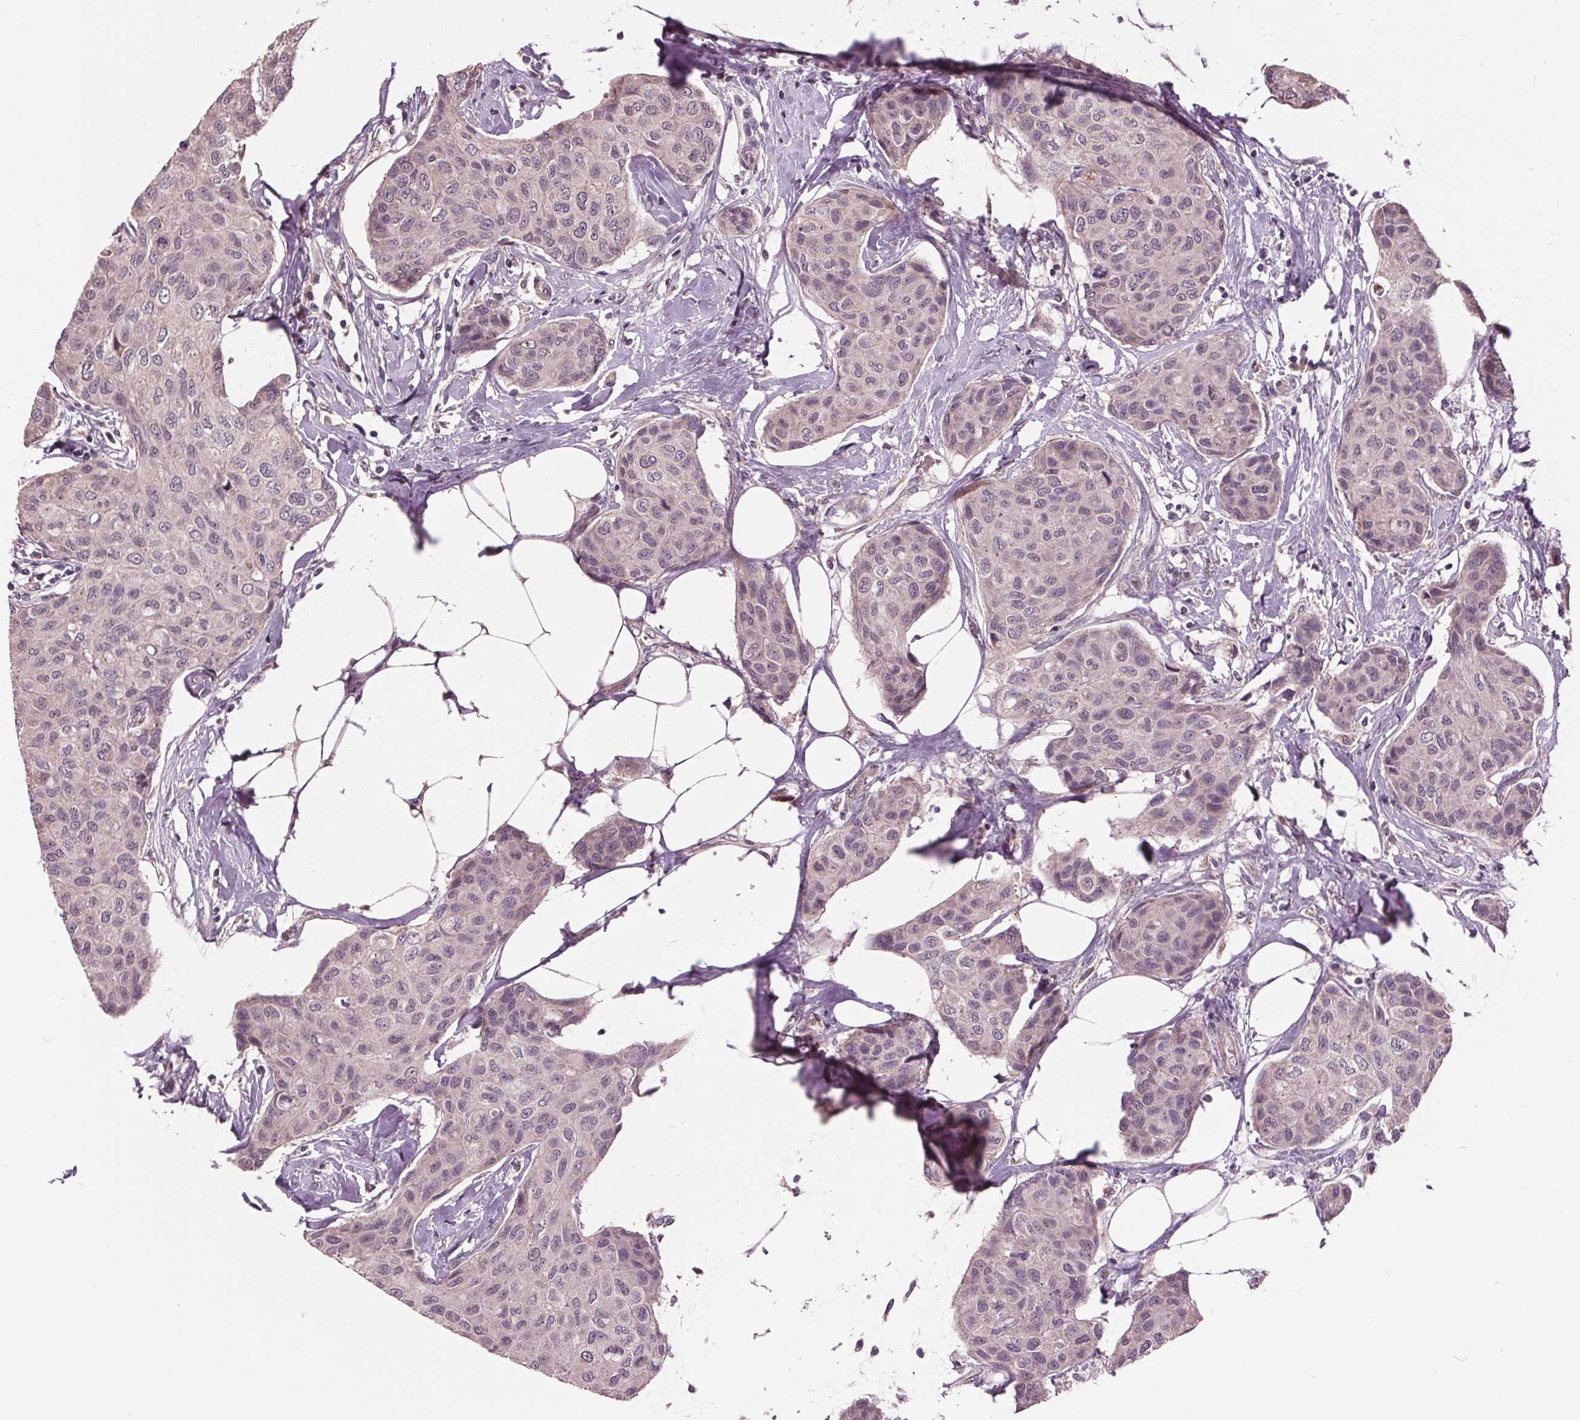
{"staining": {"intensity": "negative", "quantity": "none", "location": "none"}, "tissue": "breast cancer", "cell_type": "Tumor cells", "image_type": "cancer", "snomed": [{"axis": "morphology", "description": "Duct carcinoma"}, {"axis": "topography", "description": "Breast"}], "caption": "Photomicrograph shows no protein expression in tumor cells of invasive ductal carcinoma (breast) tissue.", "gene": "MAPK8", "patient": {"sex": "female", "age": 80}}